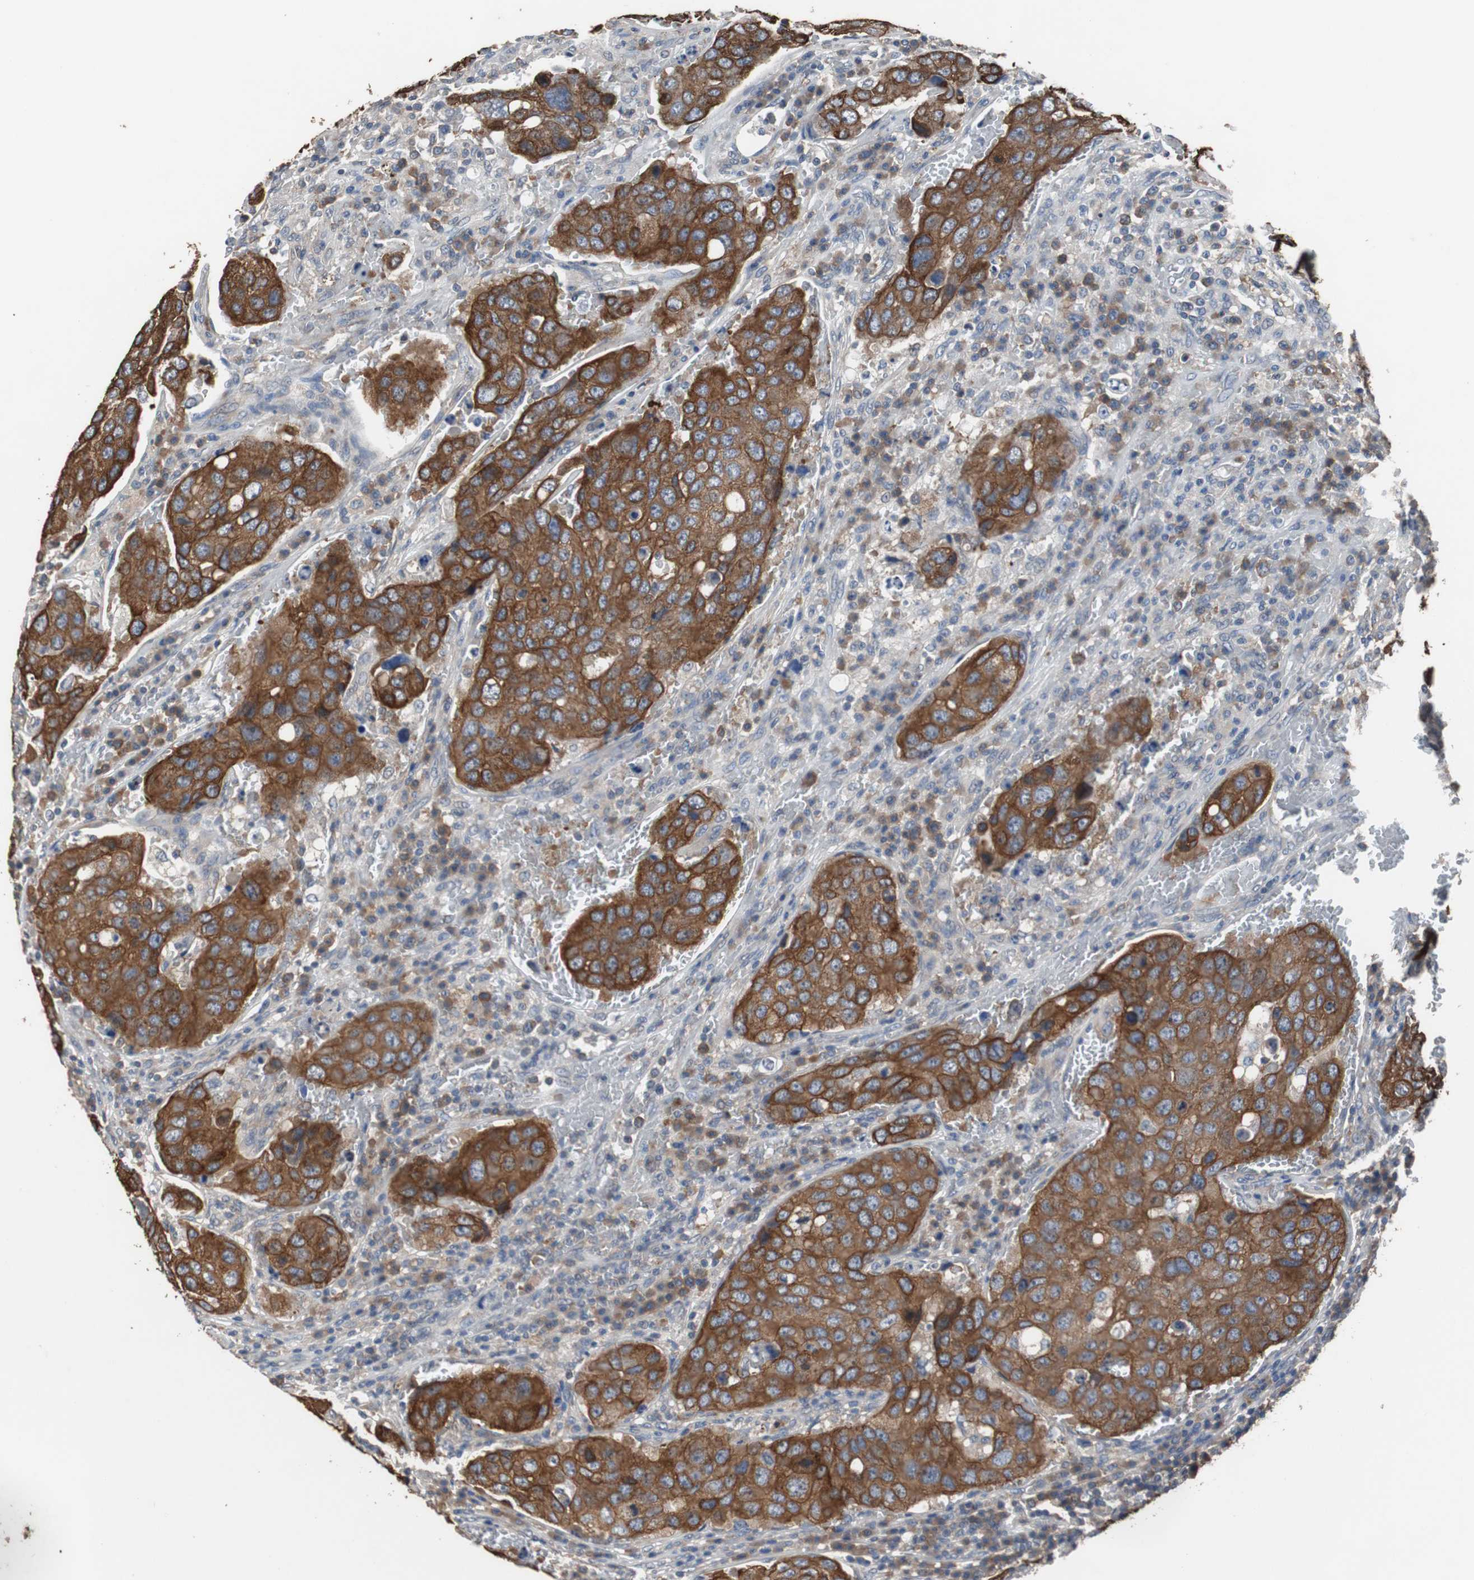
{"staining": {"intensity": "strong", "quantity": ">75%", "location": "cytoplasmic/membranous"}, "tissue": "urothelial cancer", "cell_type": "Tumor cells", "image_type": "cancer", "snomed": [{"axis": "morphology", "description": "Urothelial carcinoma, High grade"}, {"axis": "topography", "description": "Lymph node"}, {"axis": "topography", "description": "Urinary bladder"}], "caption": "A histopathology image of urothelial cancer stained for a protein displays strong cytoplasmic/membranous brown staining in tumor cells.", "gene": "USP10", "patient": {"sex": "male", "age": 51}}